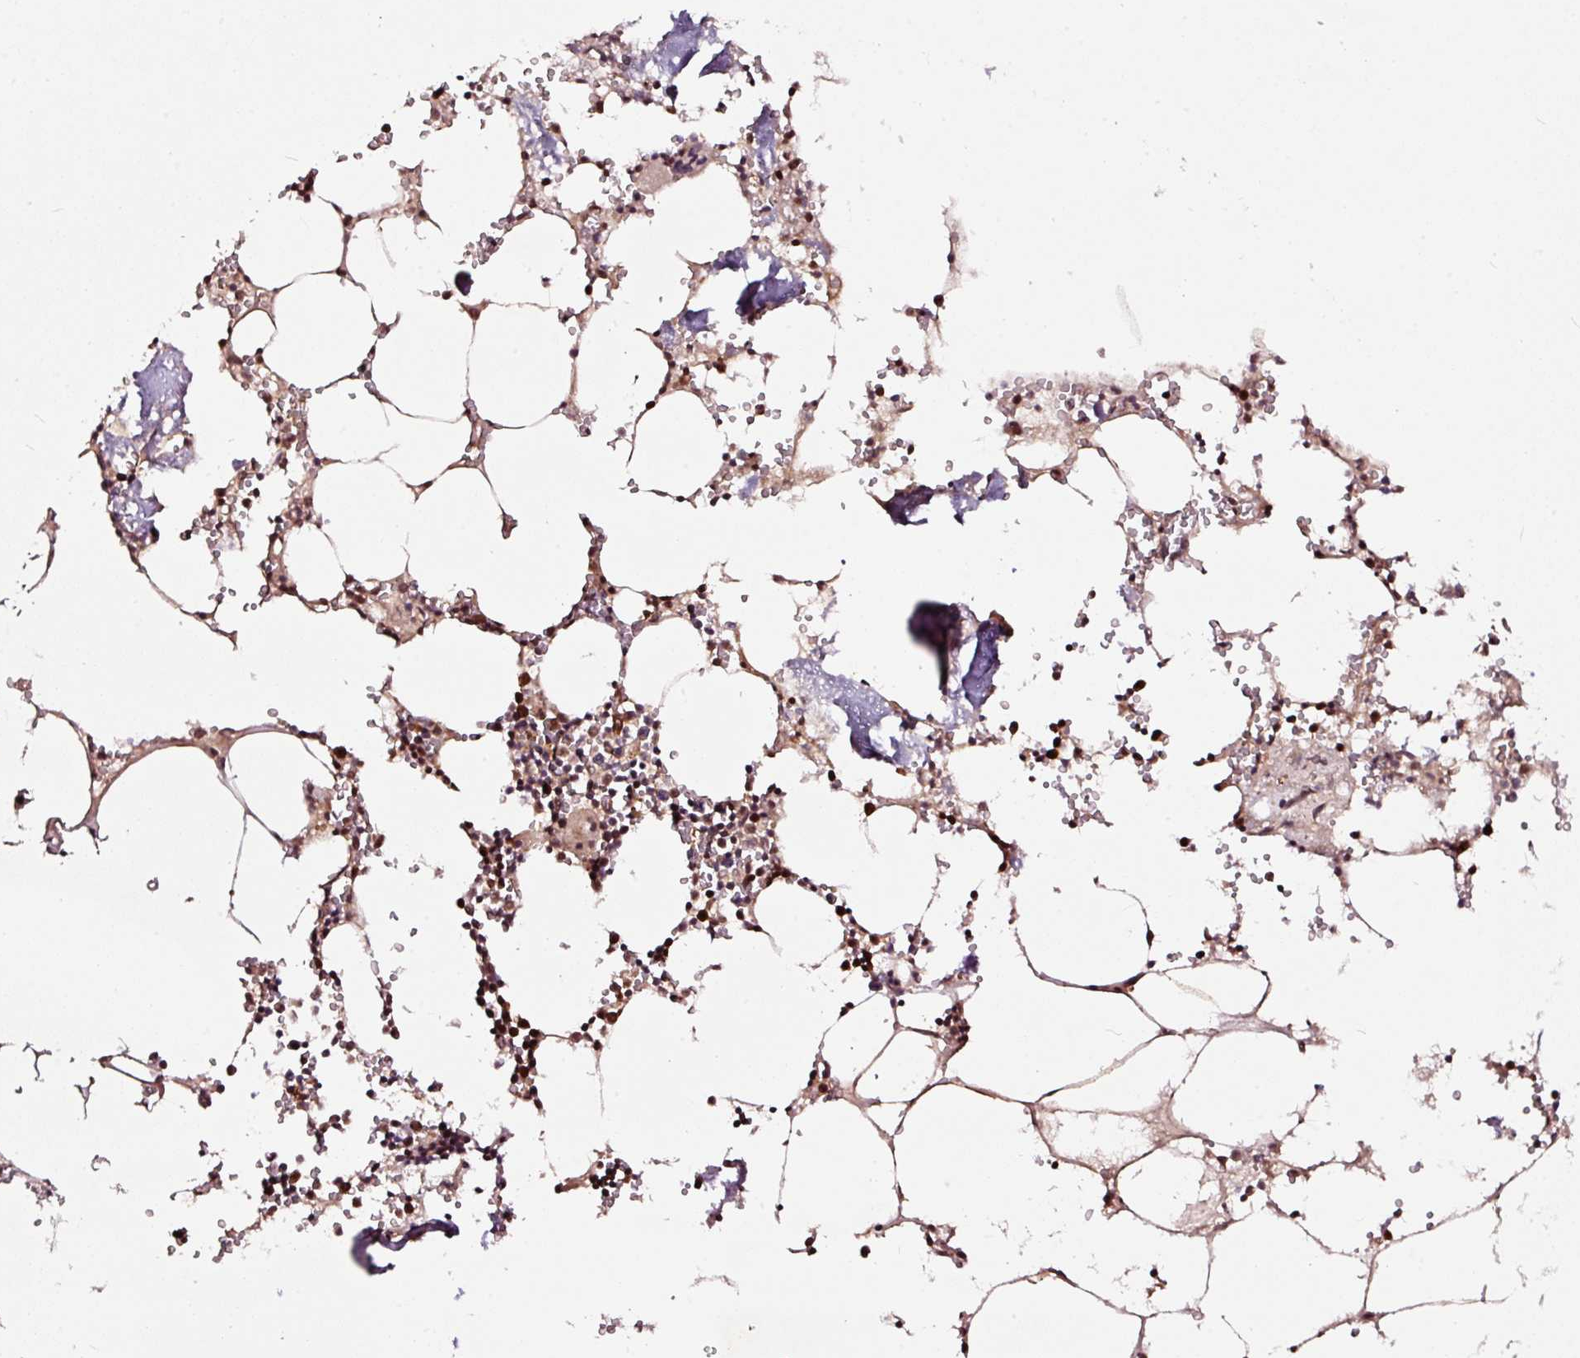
{"staining": {"intensity": "strong", "quantity": ">75%", "location": "cytoplasmic/membranous,nuclear"}, "tissue": "bone marrow", "cell_type": "Hematopoietic cells", "image_type": "normal", "snomed": [{"axis": "morphology", "description": "Normal tissue, NOS"}, {"axis": "topography", "description": "Bone marrow"}], "caption": "This image reveals immunohistochemistry (IHC) staining of unremarkable bone marrow, with high strong cytoplasmic/membranous,nuclear expression in about >75% of hematopoietic cells.", "gene": "RFC4", "patient": {"sex": "male", "age": 54}}